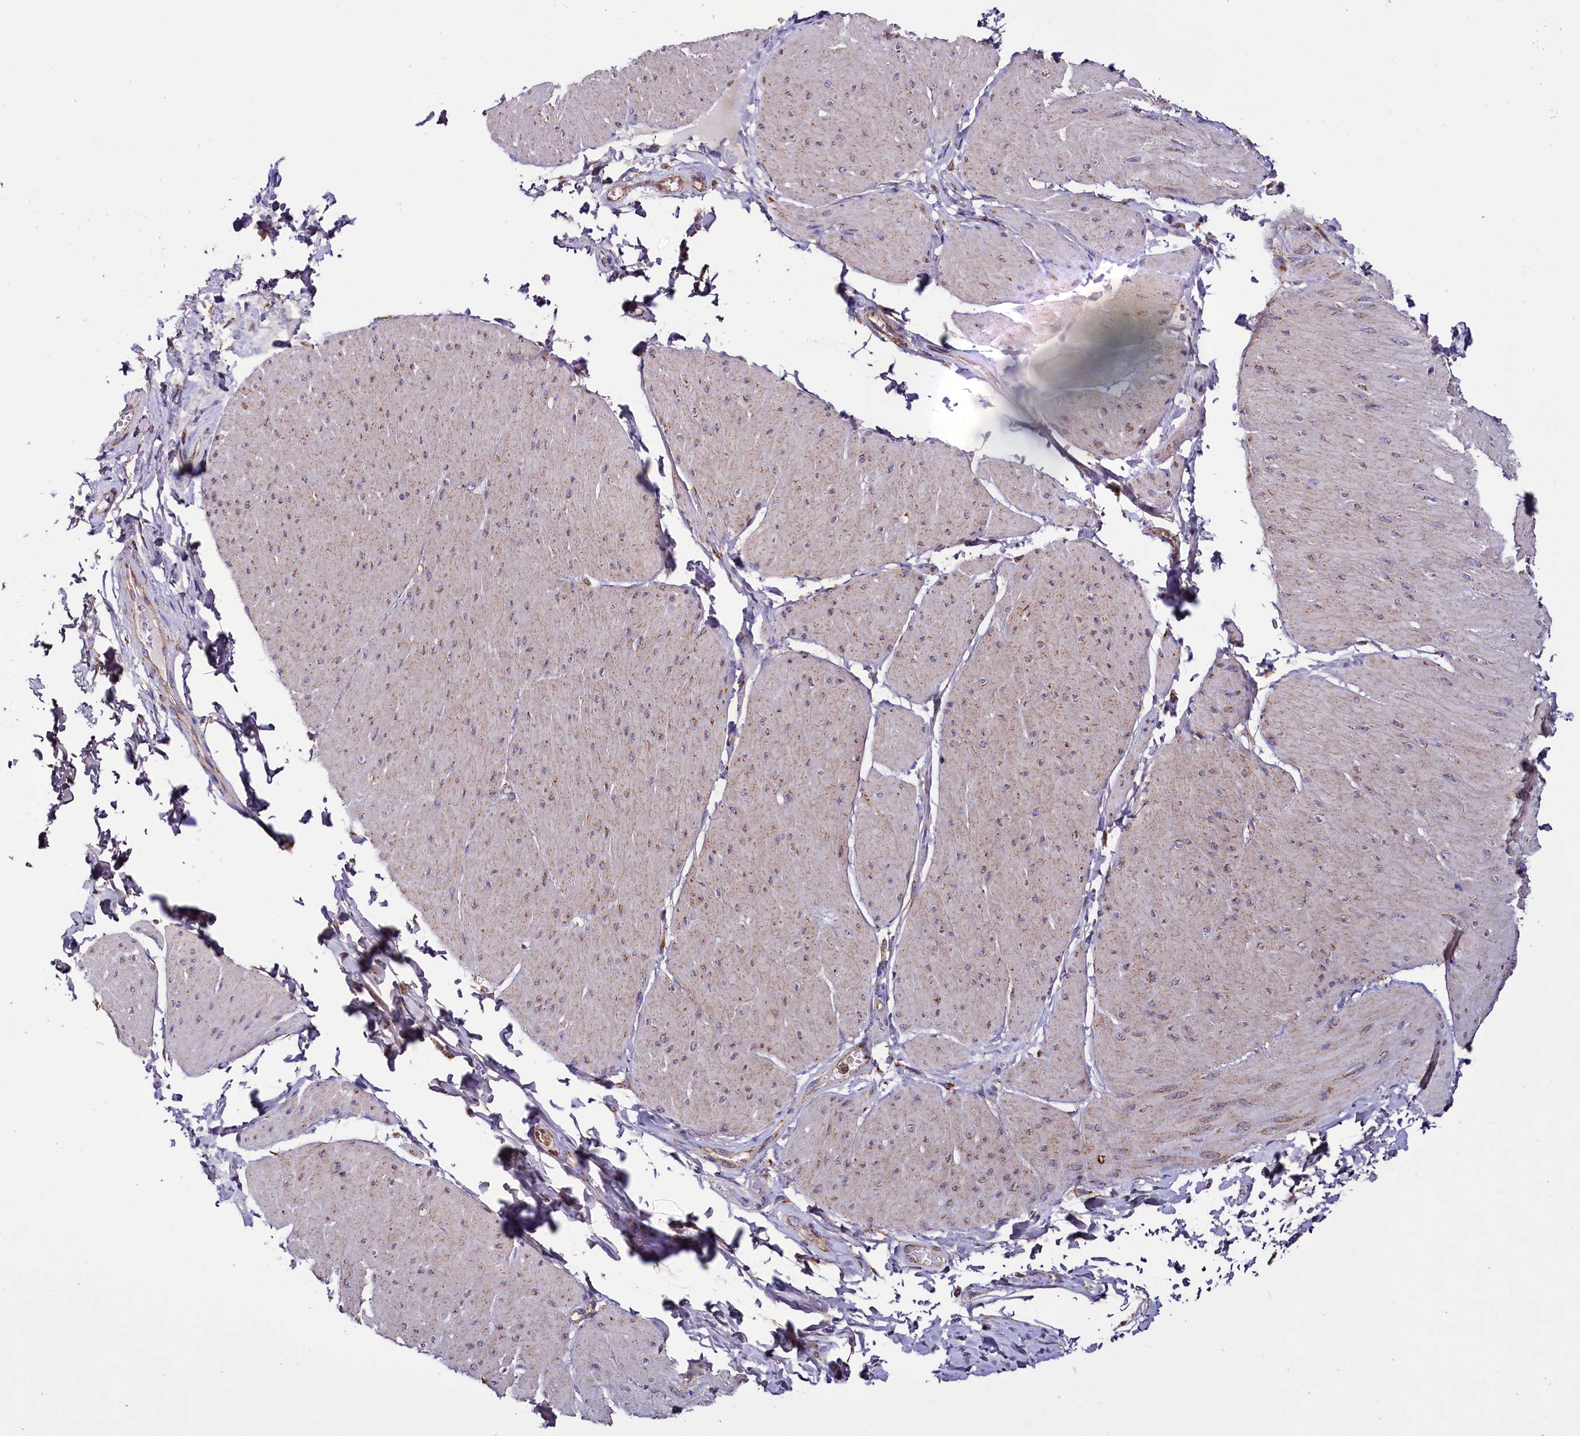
{"staining": {"intensity": "moderate", "quantity": "25%-75%", "location": "cytoplasmic/membranous"}, "tissue": "smooth muscle", "cell_type": "Smooth muscle cells", "image_type": "normal", "snomed": [{"axis": "morphology", "description": "Urothelial carcinoma, High grade"}, {"axis": "topography", "description": "Urinary bladder"}], "caption": "IHC of benign human smooth muscle reveals medium levels of moderate cytoplasmic/membranous expression in approximately 25%-75% of smooth muscle cells. (Stains: DAB in brown, nuclei in blue, Microscopy: brightfield microscopy at high magnification).", "gene": "NUDT15", "patient": {"sex": "male", "age": 46}}